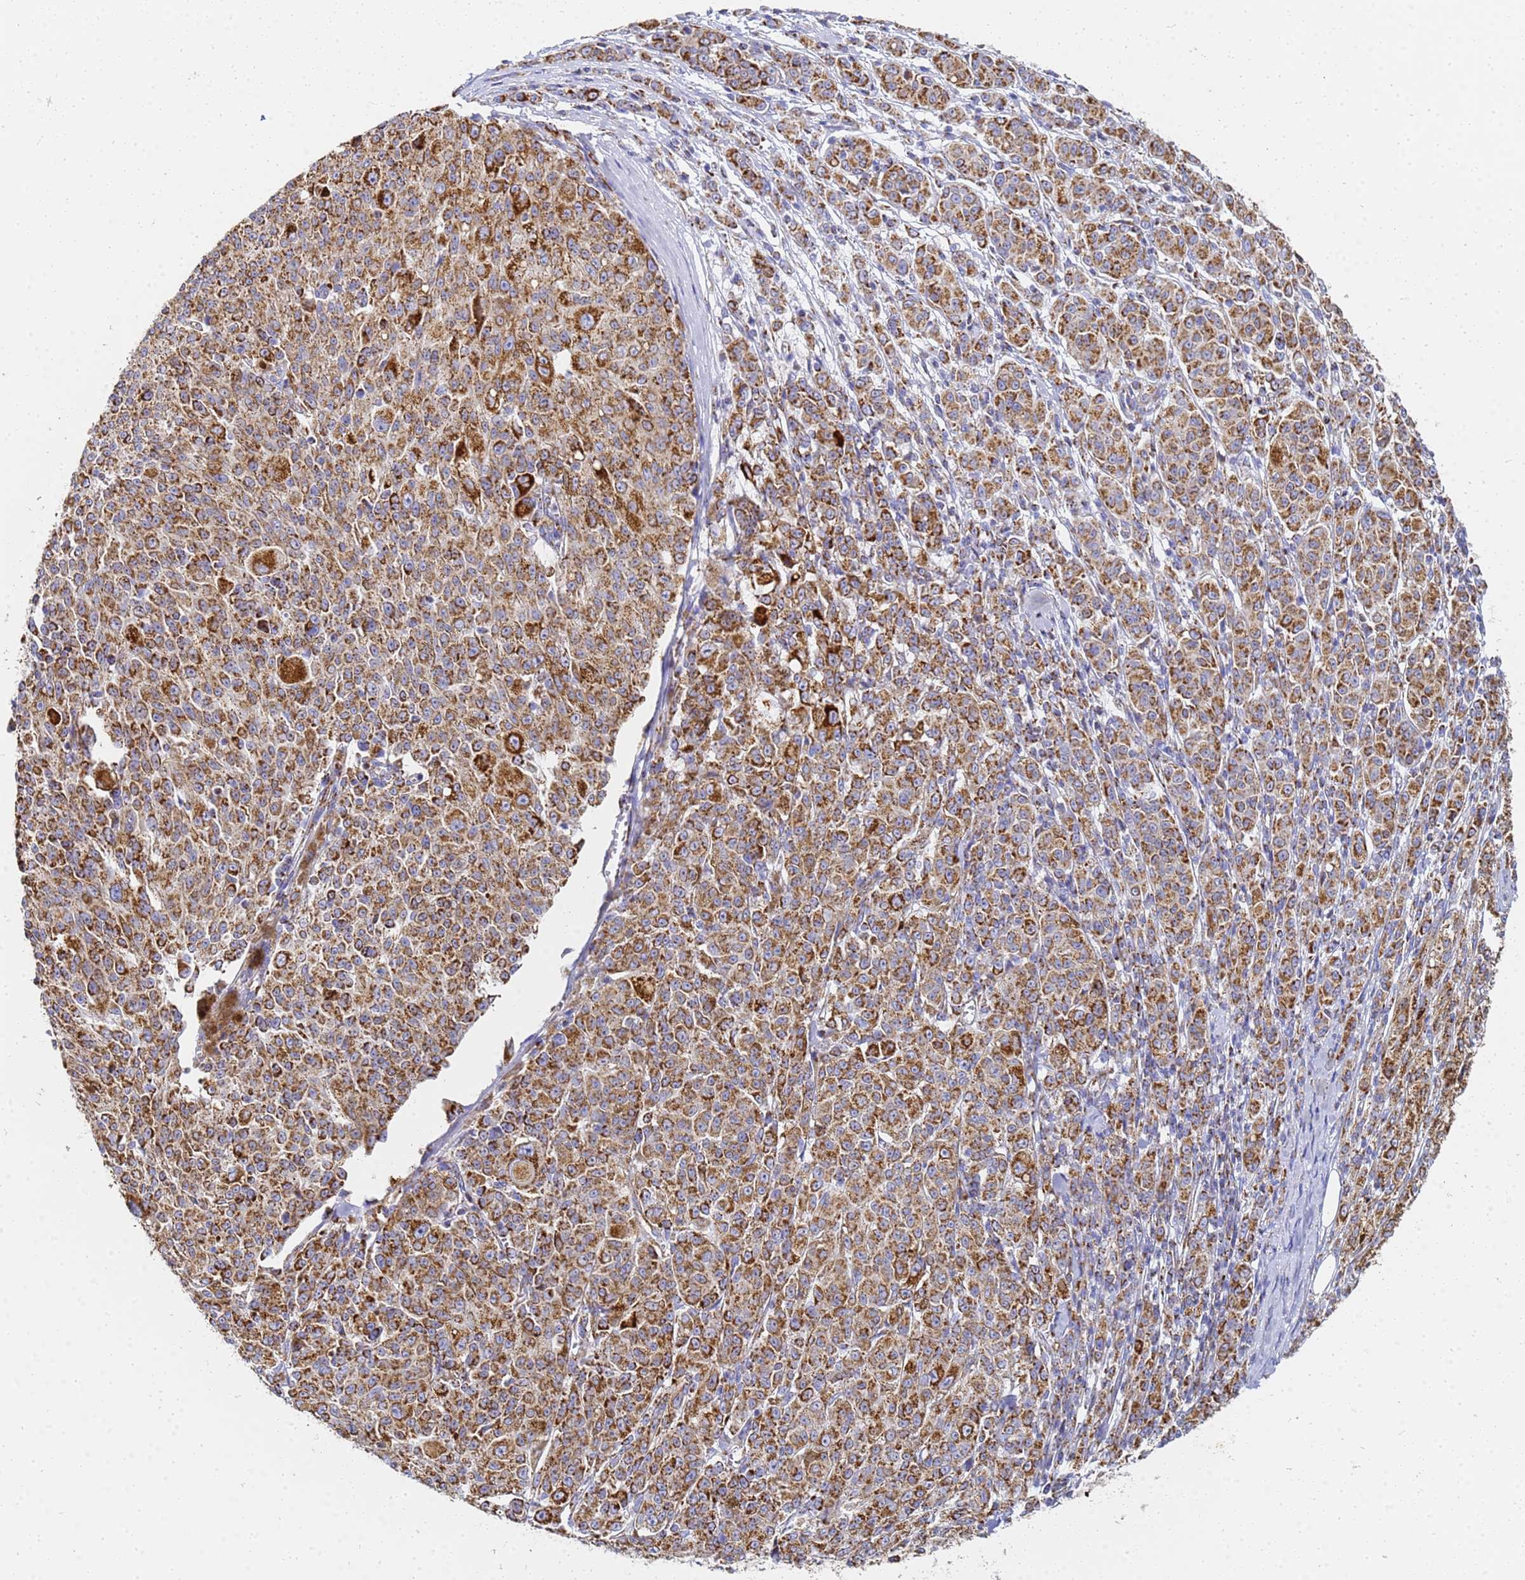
{"staining": {"intensity": "strong", "quantity": ">75%", "location": "cytoplasmic/membranous"}, "tissue": "melanoma", "cell_type": "Tumor cells", "image_type": "cancer", "snomed": [{"axis": "morphology", "description": "Malignant melanoma, NOS"}, {"axis": "topography", "description": "Skin"}], "caption": "Immunohistochemical staining of melanoma reveals strong cytoplasmic/membranous protein expression in approximately >75% of tumor cells. Using DAB (3,3'-diaminobenzidine) (brown) and hematoxylin (blue) stains, captured at high magnification using brightfield microscopy.", "gene": "CNIH4", "patient": {"sex": "female", "age": 52}}